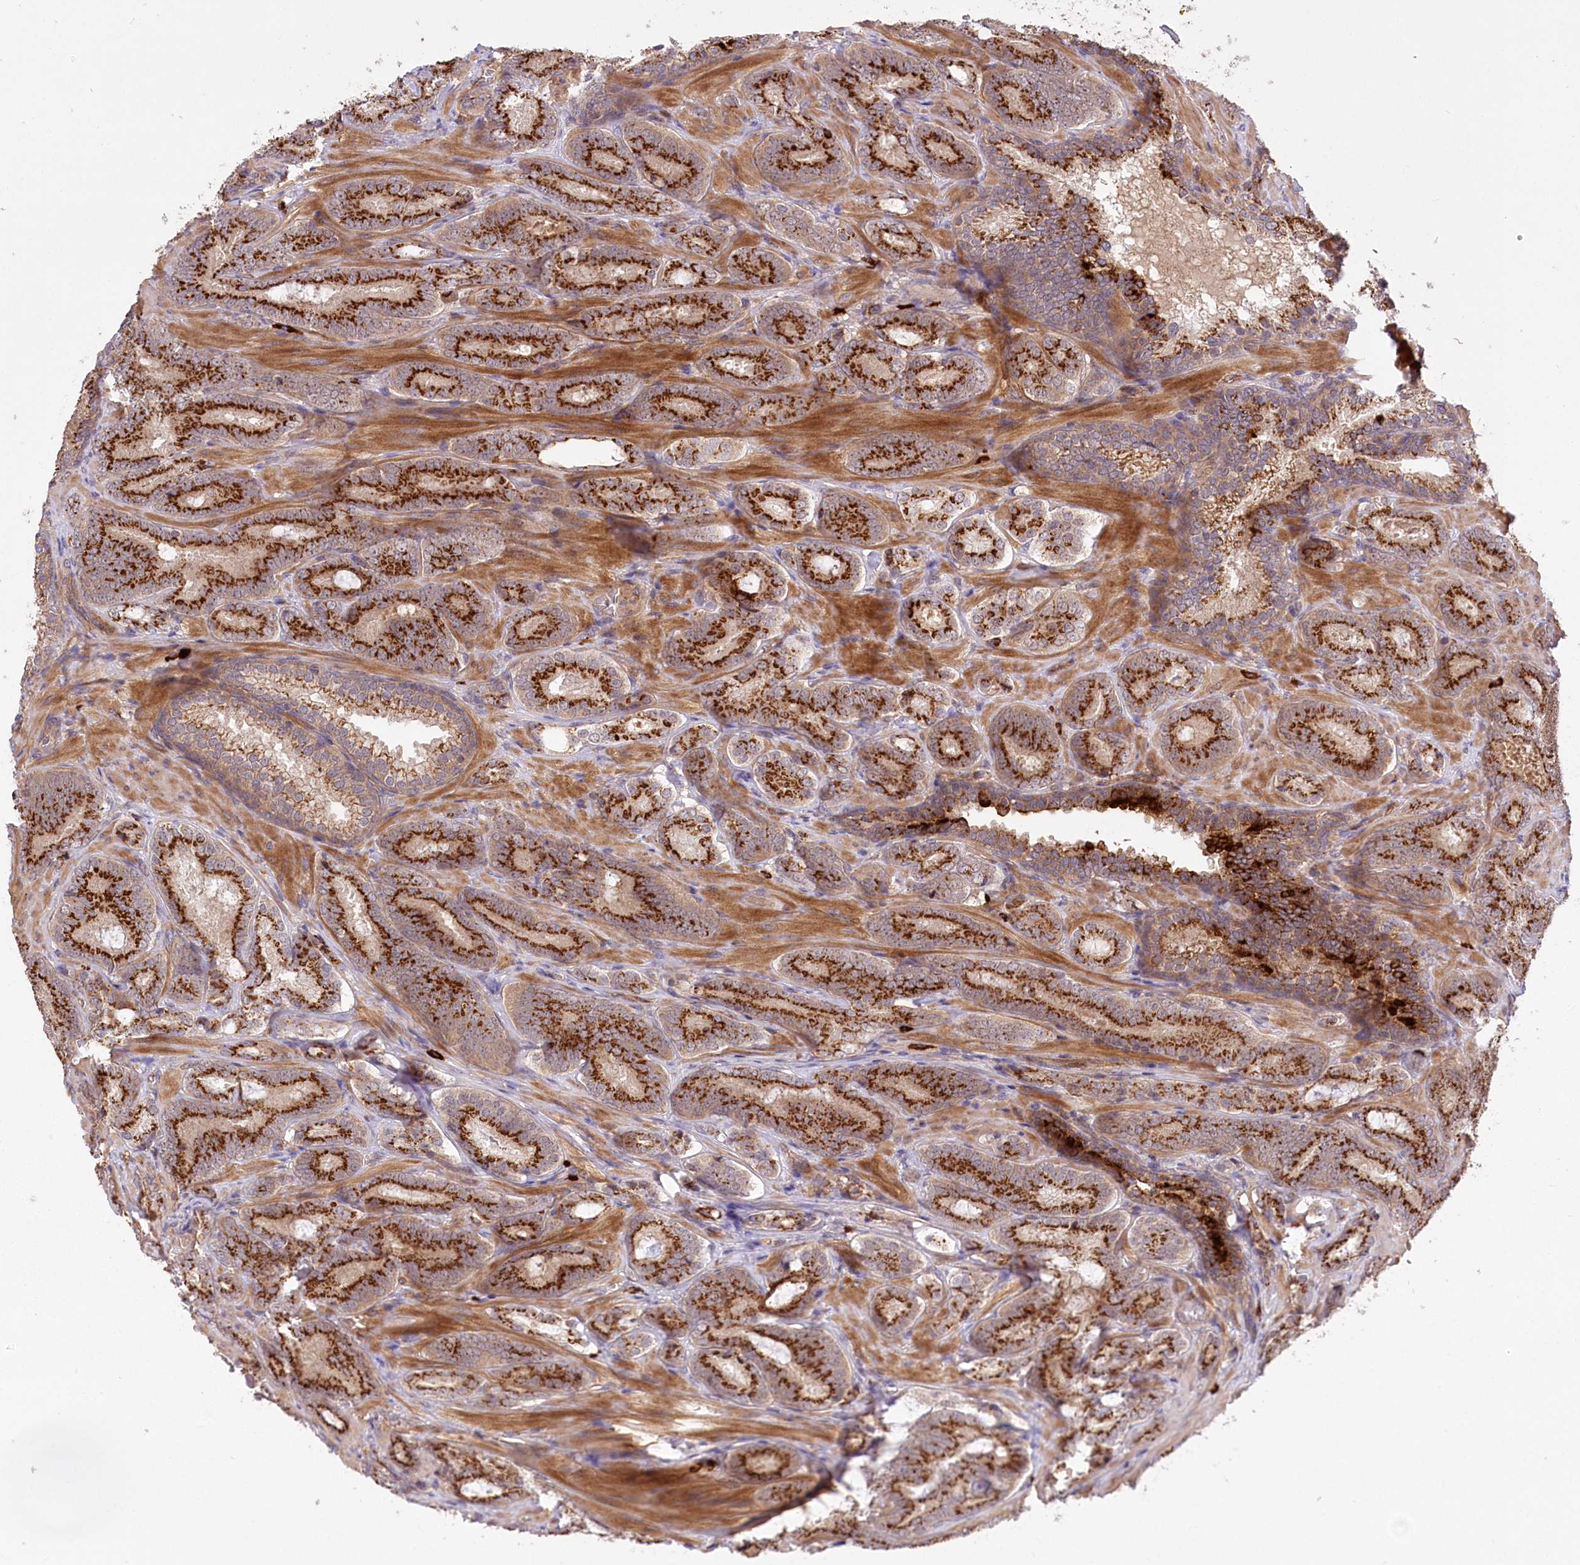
{"staining": {"intensity": "strong", "quantity": ">75%", "location": "cytoplasmic/membranous"}, "tissue": "prostate cancer", "cell_type": "Tumor cells", "image_type": "cancer", "snomed": [{"axis": "morphology", "description": "Adenocarcinoma, Low grade"}, {"axis": "topography", "description": "Prostate"}], "caption": "Immunohistochemical staining of prostate low-grade adenocarcinoma exhibits strong cytoplasmic/membranous protein positivity in about >75% of tumor cells.", "gene": "CARD19", "patient": {"sex": "male", "age": 60}}